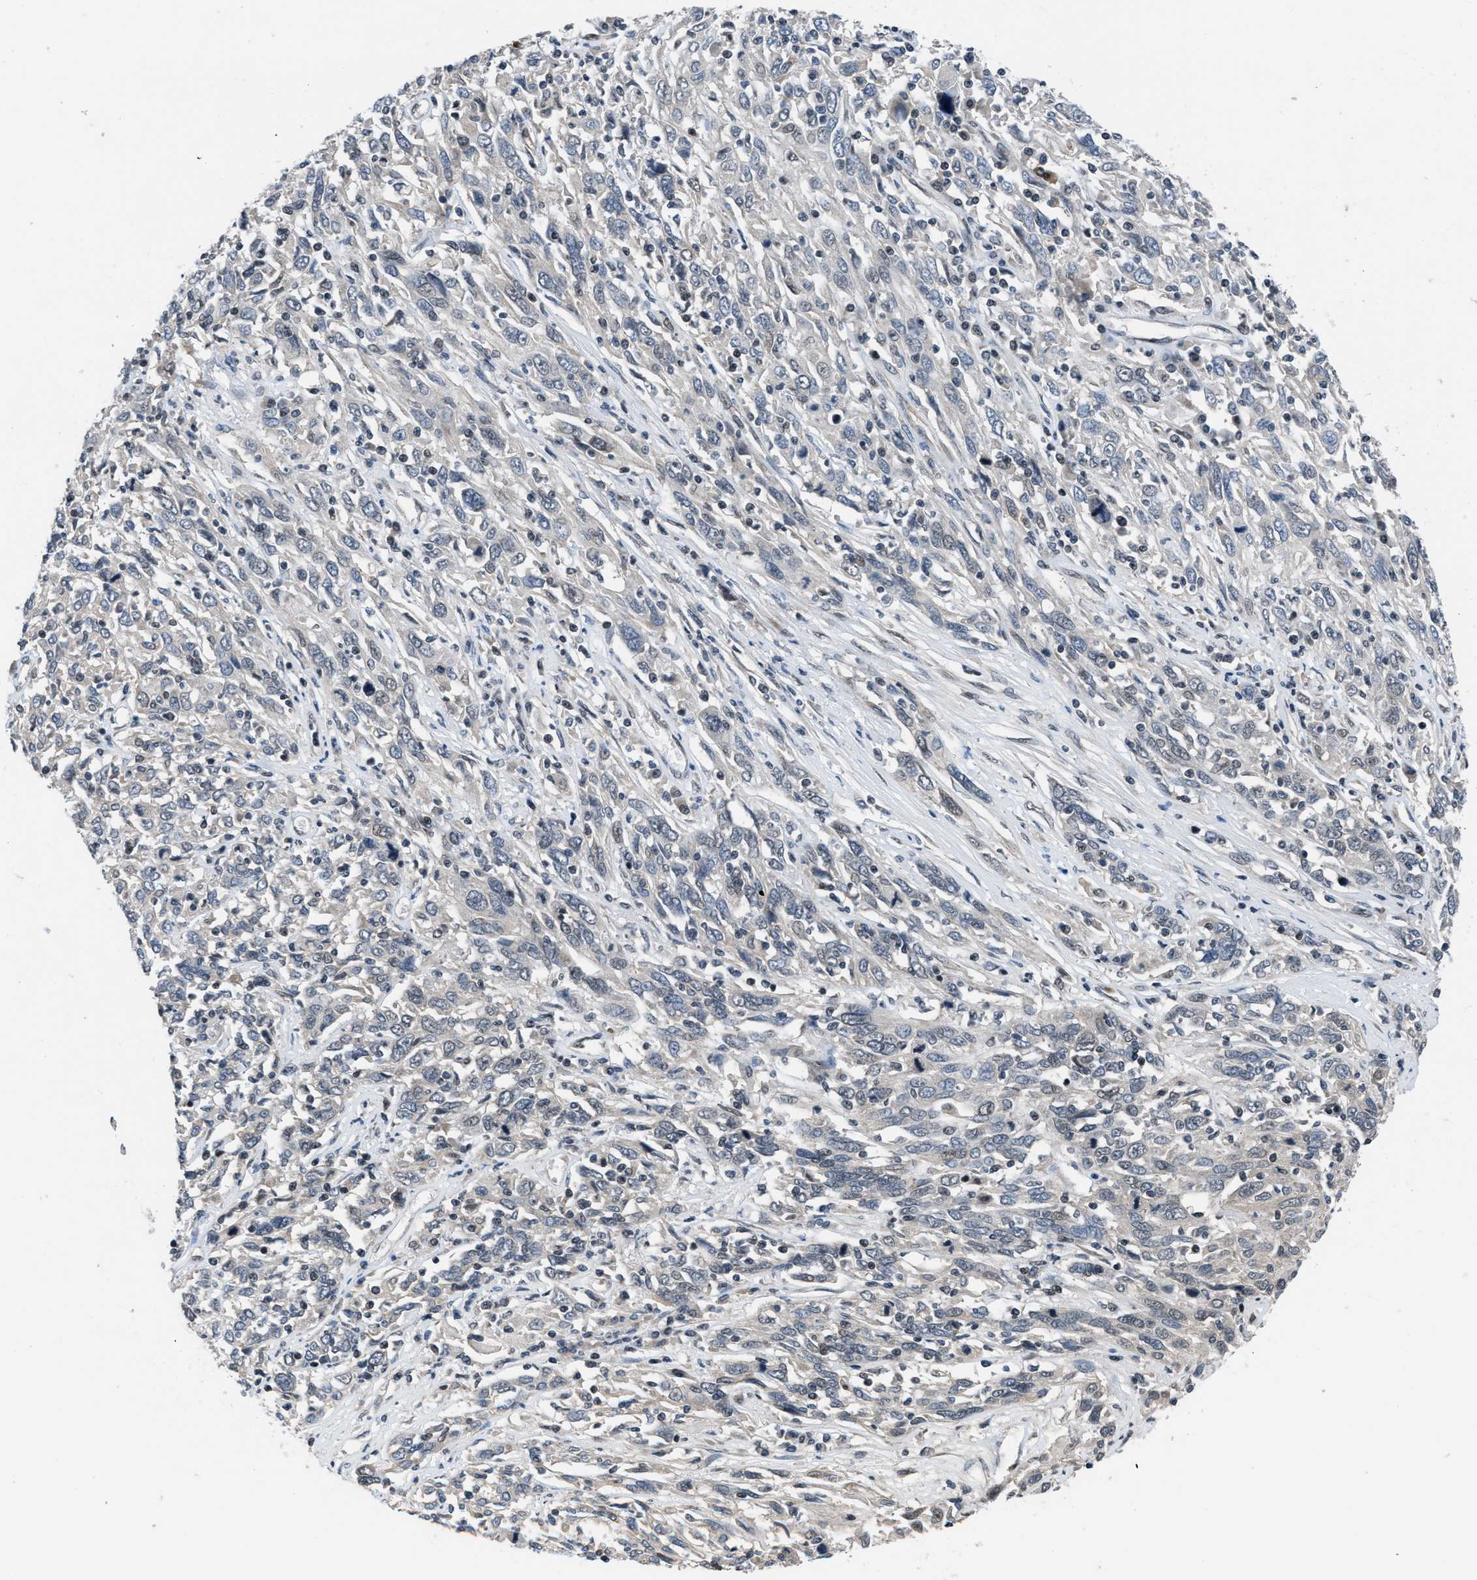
{"staining": {"intensity": "negative", "quantity": "none", "location": "none"}, "tissue": "cervical cancer", "cell_type": "Tumor cells", "image_type": "cancer", "snomed": [{"axis": "morphology", "description": "Squamous cell carcinoma, NOS"}, {"axis": "topography", "description": "Cervix"}], "caption": "A high-resolution histopathology image shows IHC staining of cervical cancer, which demonstrates no significant expression in tumor cells. (DAB (3,3'-diaminobenzidine) immunohistochemistry with hematoxylin counter stain).", "gene": "SETD5", "patient": {"sex": "female", "age": 46}}